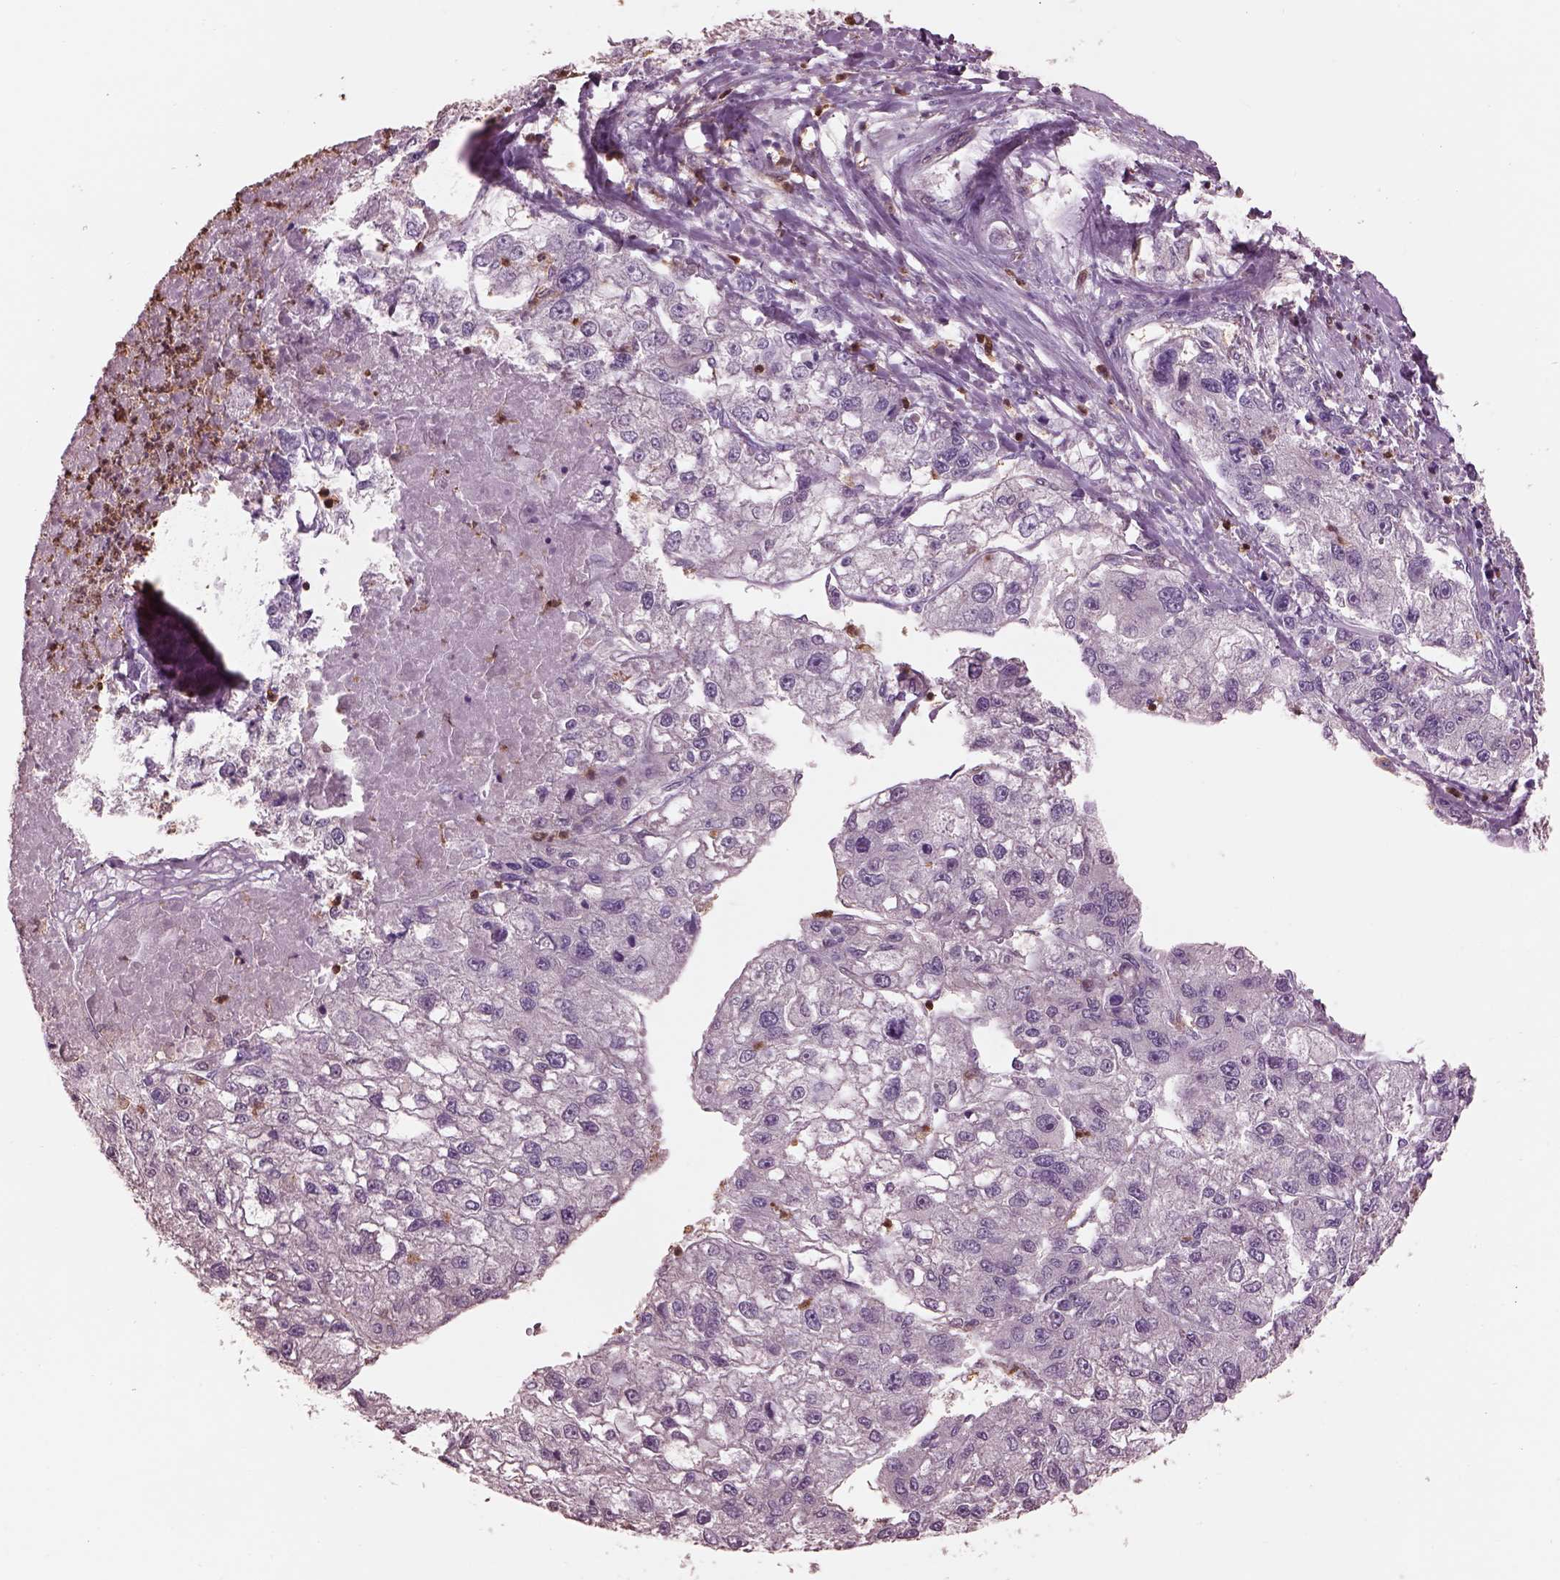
{"staining": {"intensity": "negative", "quantity": "none", "location": "none"}, "tissue": "liver cancer", "cell_type": "Tumor cells", "image_type": "cancer", "snomed": [{"axis": "morphology", "description": "Carcinoma, Hepatocellular, NOS"}, {"axis": "topography", "description": "Liver"}], "caption": "Immunohistochemistry image of neoplastic tissue: human liver hepatocellular carcinoma stained with DAB (3,3'-diaminobenzidine) demonstrates no significant protein expression in tumor cells. (Brightfield microscopy of DAB (3,3'-diaminobenzidine) immunohistochemistry (IHC) at high magnification).", "gene": "IL31RA", "patient": {"sex": "male", "age": 56}}